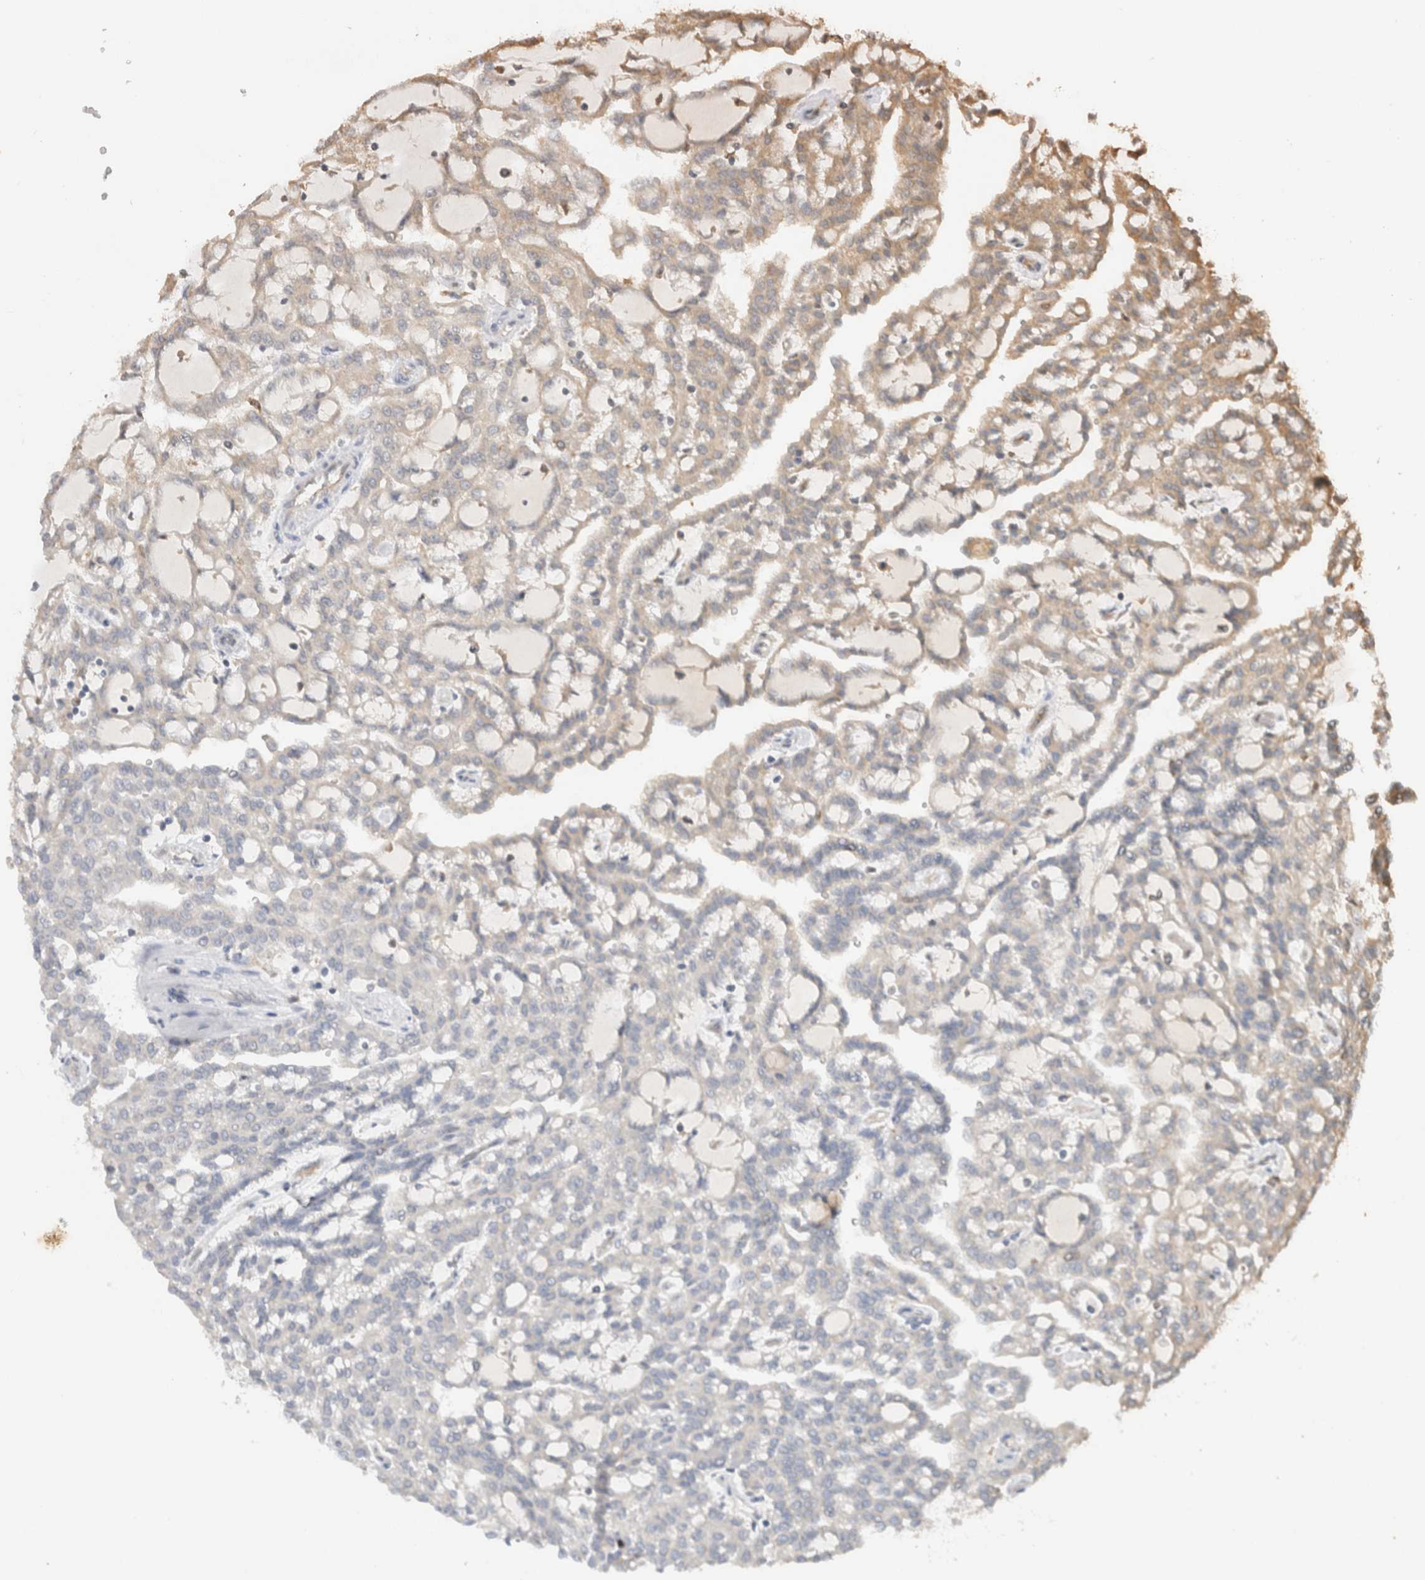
{"staining": {"intensity": "weak", "quantity": "<25%", "location": "cytoplasmic/membranous"}, "tissue": "renal cancer", "cell_type": "Tumor cells", "image_type": "cancer", "snomed": [{"axis": "morphology", "description": "Adenocarcinoma, NOS"}, {"axis": "topography", "description": "Kidney"}], "caption": "Adenocarcinoma (renal) stained for a protein using immunohistochemistry (IHC) reveals no staining tumor cells.", "gene": "YWHAH", "patient": {"sex": "male", "age": 63}}